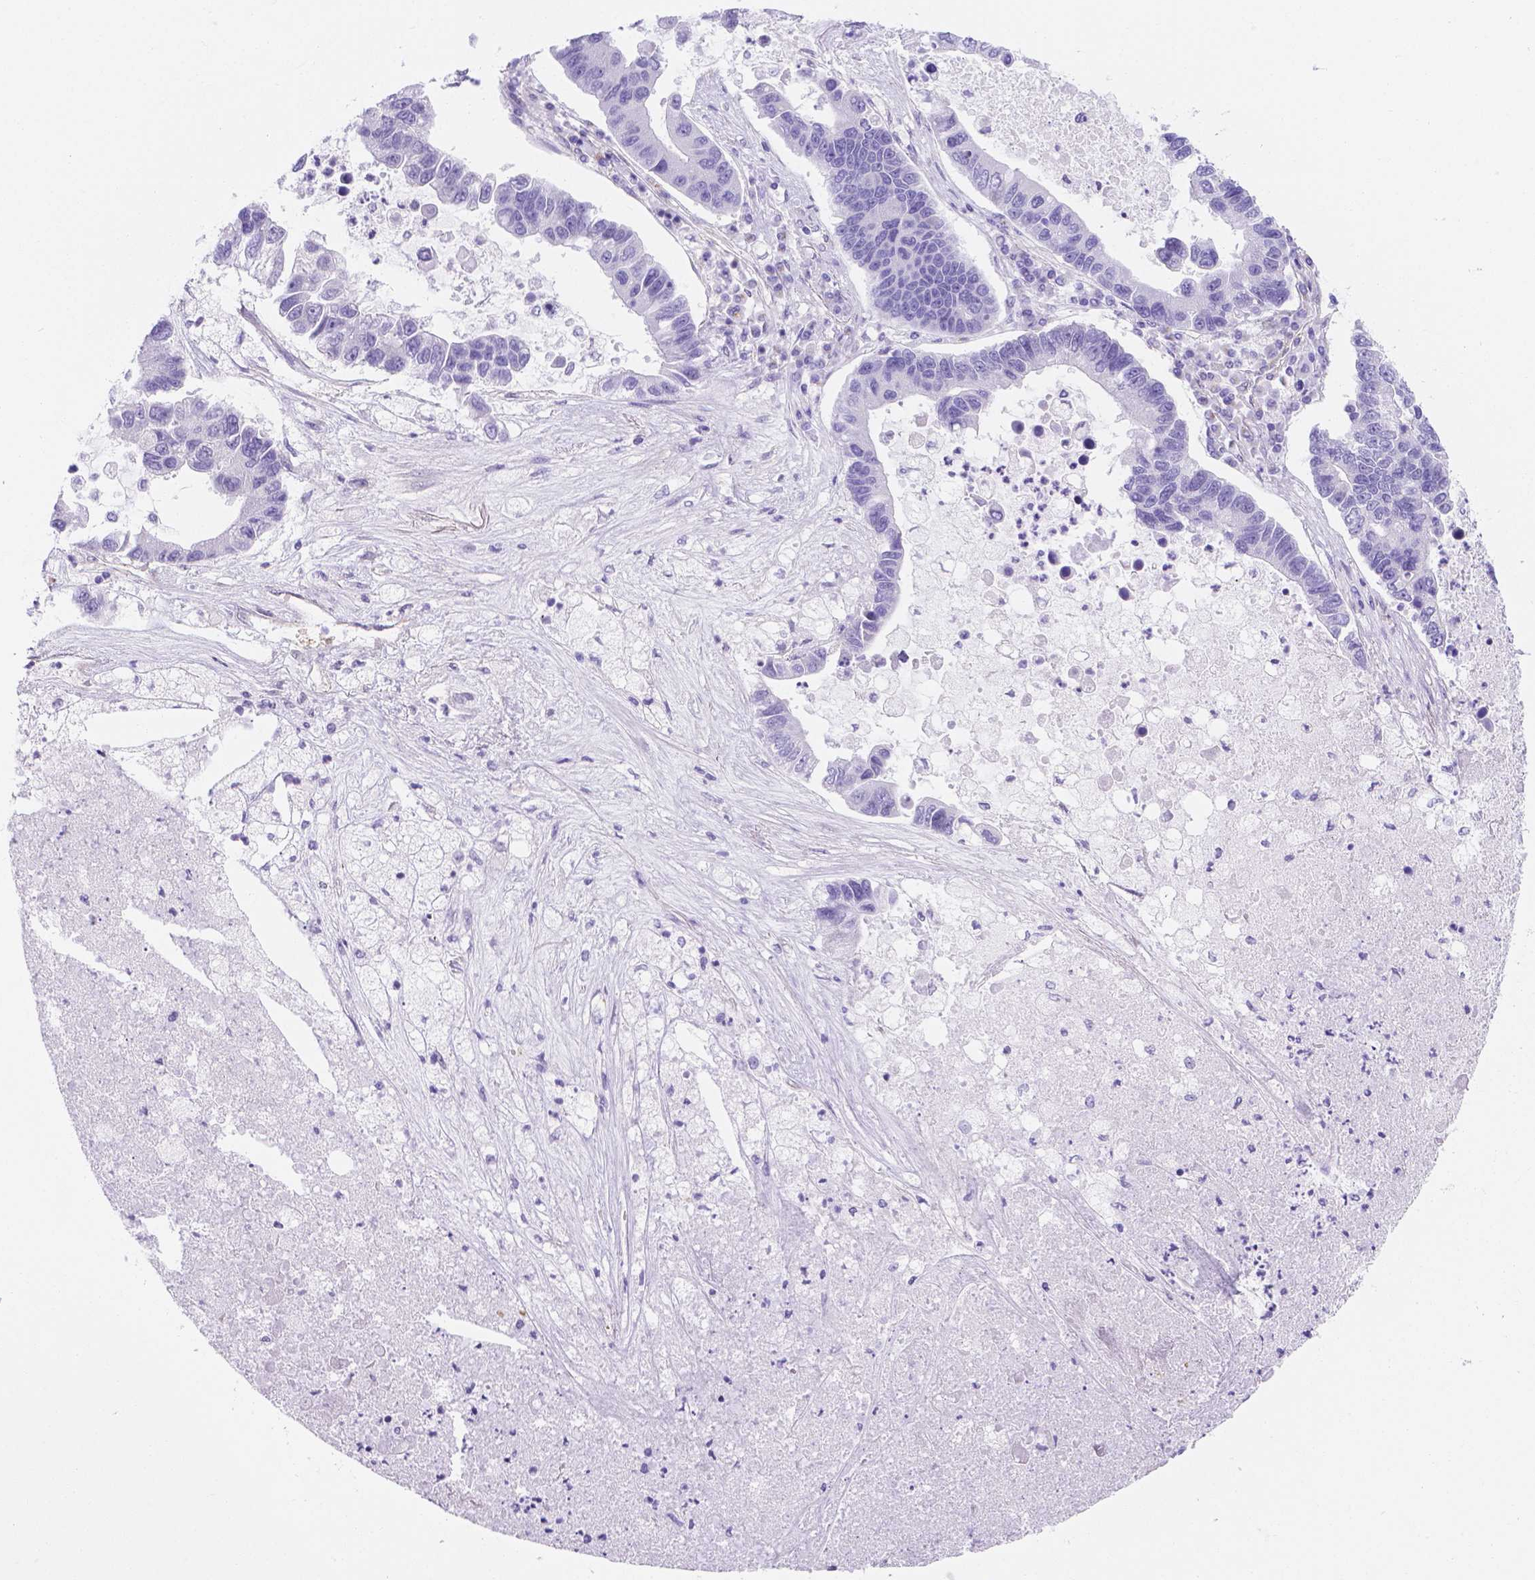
{"staining": {"intensity": "negative", "quantity": "none", "location": "none"}, "tissue": "lung cancer", "cell_type": "Tumor cells", "image_type": "cancer", "snomed": [{"axis": "morphology", "description": "Adenocarcinoma, NOS"}, {"axis": "topography", "description": "Bronchus"}, {"axis": "topography", "description": "Lung"}], "caption": "Adenocarcinoma (lung) was stained to show a protein in brown. There is no significant staining in tumor cells.", "gene": "SLC40A1", "patient": {"sex": "female", "age": 51}}